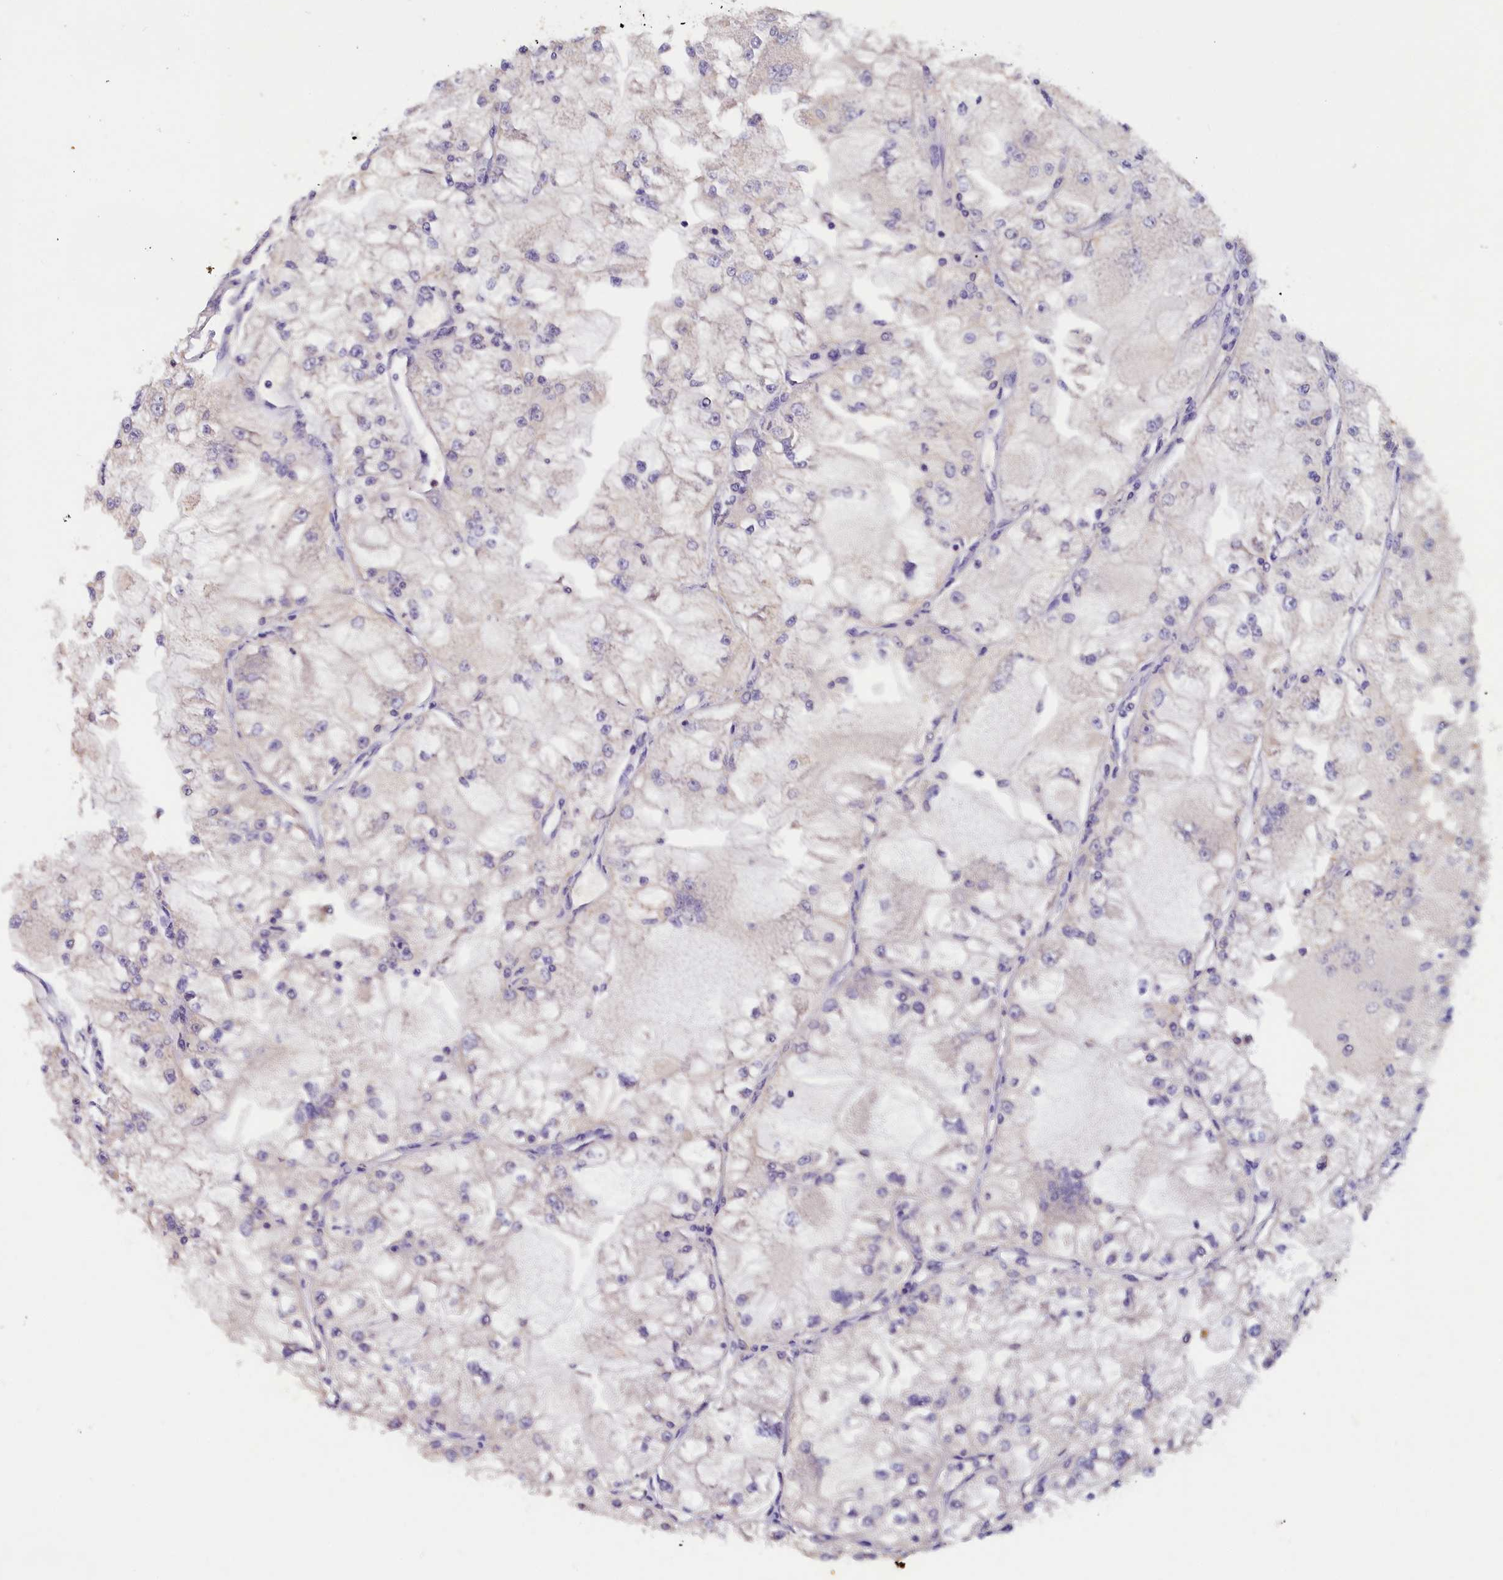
{"staining": {"intensity": "negative", "quantity": "none", "location": "none"}, "tissue": "renal cancer", "cell_type": "Tumor cells", "image_type": "cancer", "snomed": [{"axis": "morphology", "description": "Adenocarcinoma, NOS"}, {"axis": "topography", "description": "Kidney"}], "caption": "Immunohistochemistry image of neoplastic tissue: human renal adenocarcinoma stained with DAB (3,3'-diaminobenzidine) shows no significant protein staining in tumor cells.", "gene": "ST7L", "patient": {"sex": "female", "age": 72}}